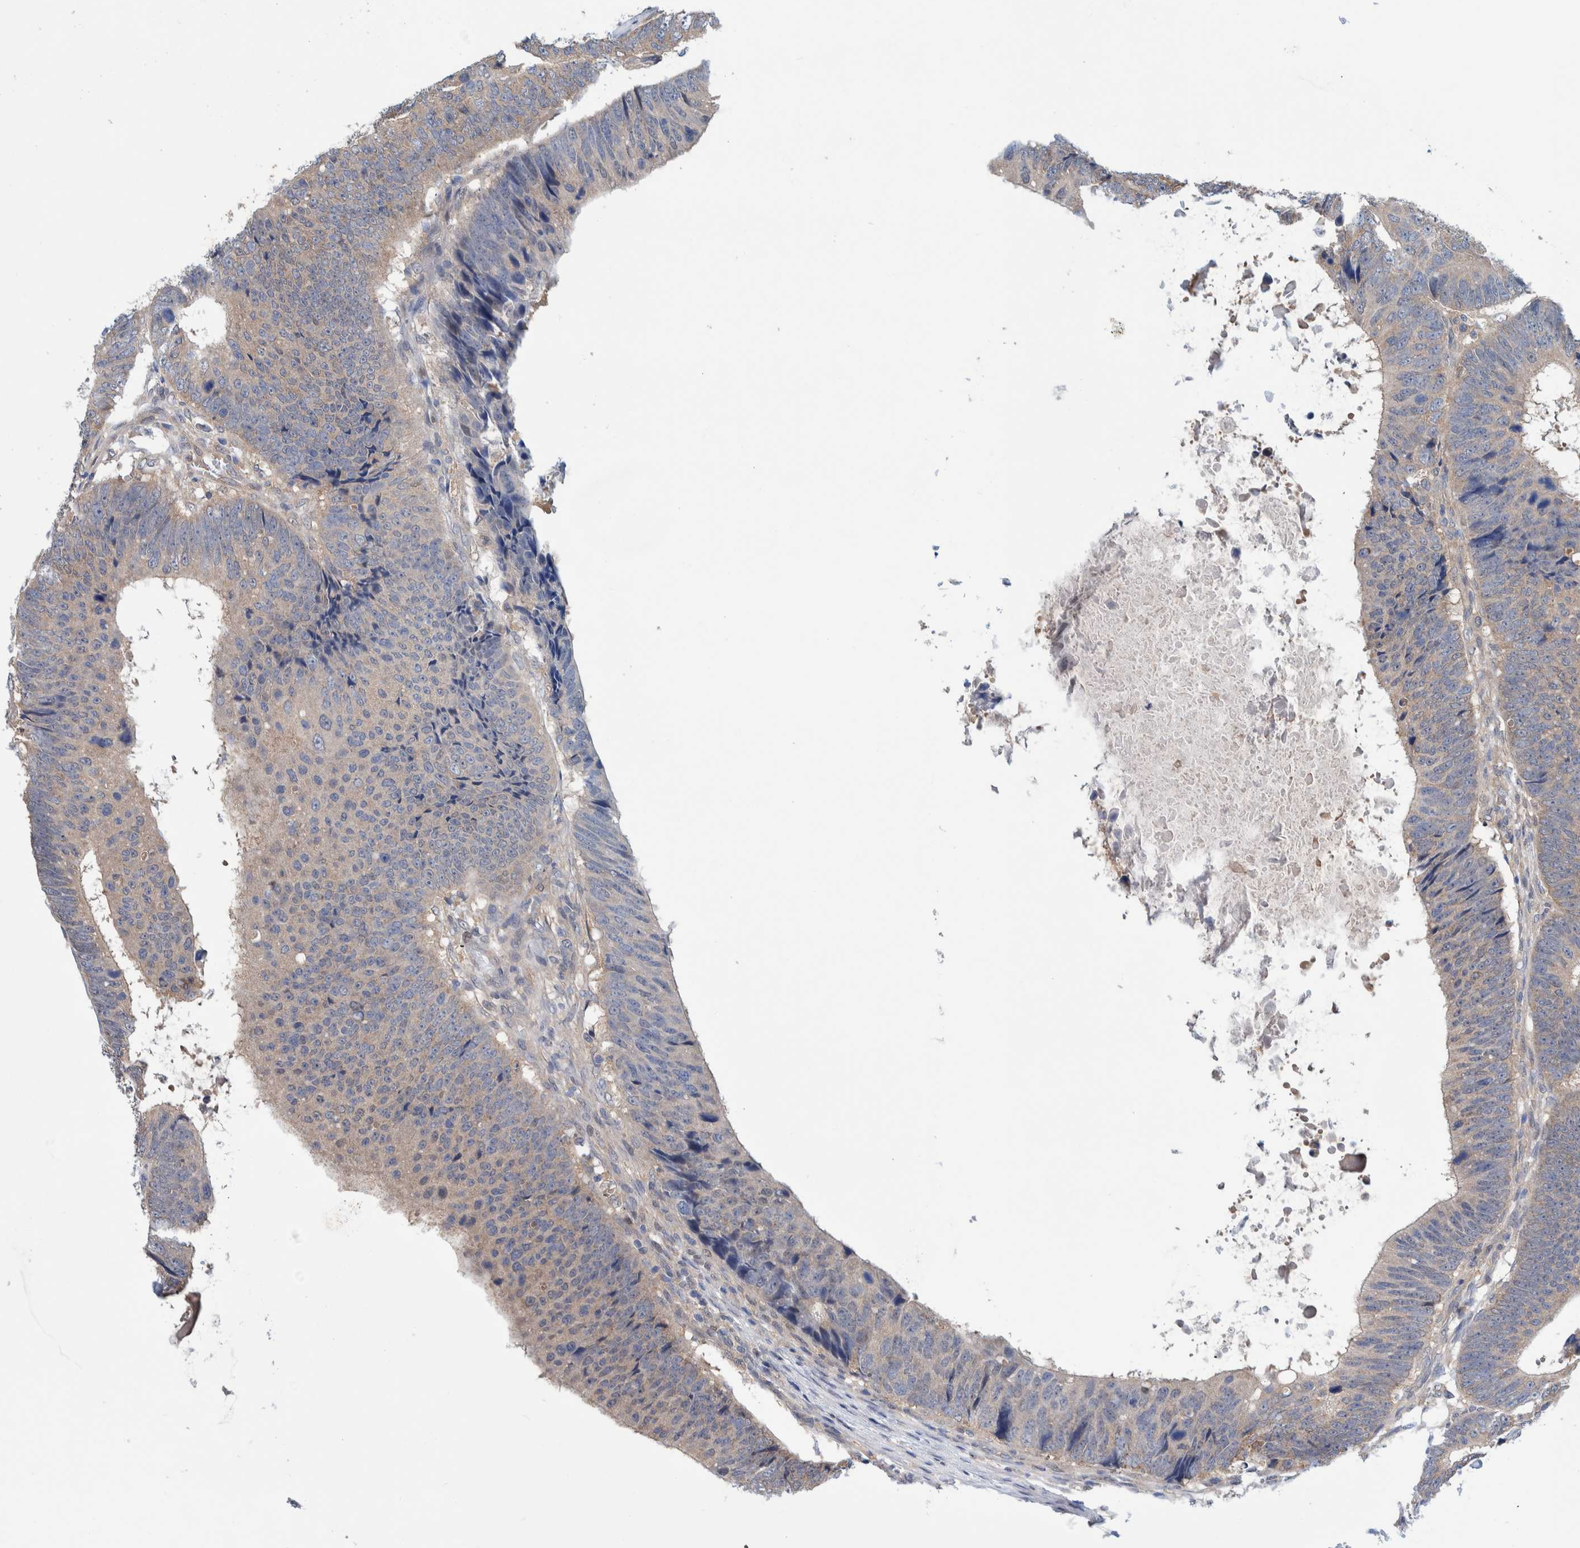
{"staining": {"intensity": "weak", "quantity": "25%-75%", "location": "cytoplasmic/membranous"}, "tissue": "colorectal cancer", "cell_type": "Tumor cells", "image_type": "cancer", "snomed": [{"axis": "morphology", "description": "Adenocarcinoma, NOS"}, {"axis": "topography", "description": "Colon"}], "caption": "IHC of colorectal adenocarcinoma exhibits low levels of weak cytoplasmic/membranous positivity in approximately 25%-75% of tumor cells. (Brightfield microscopy of DAB IHC at high magnification).", "gene": "PFAS", "patient": {"sex": "male", "age": 56}}